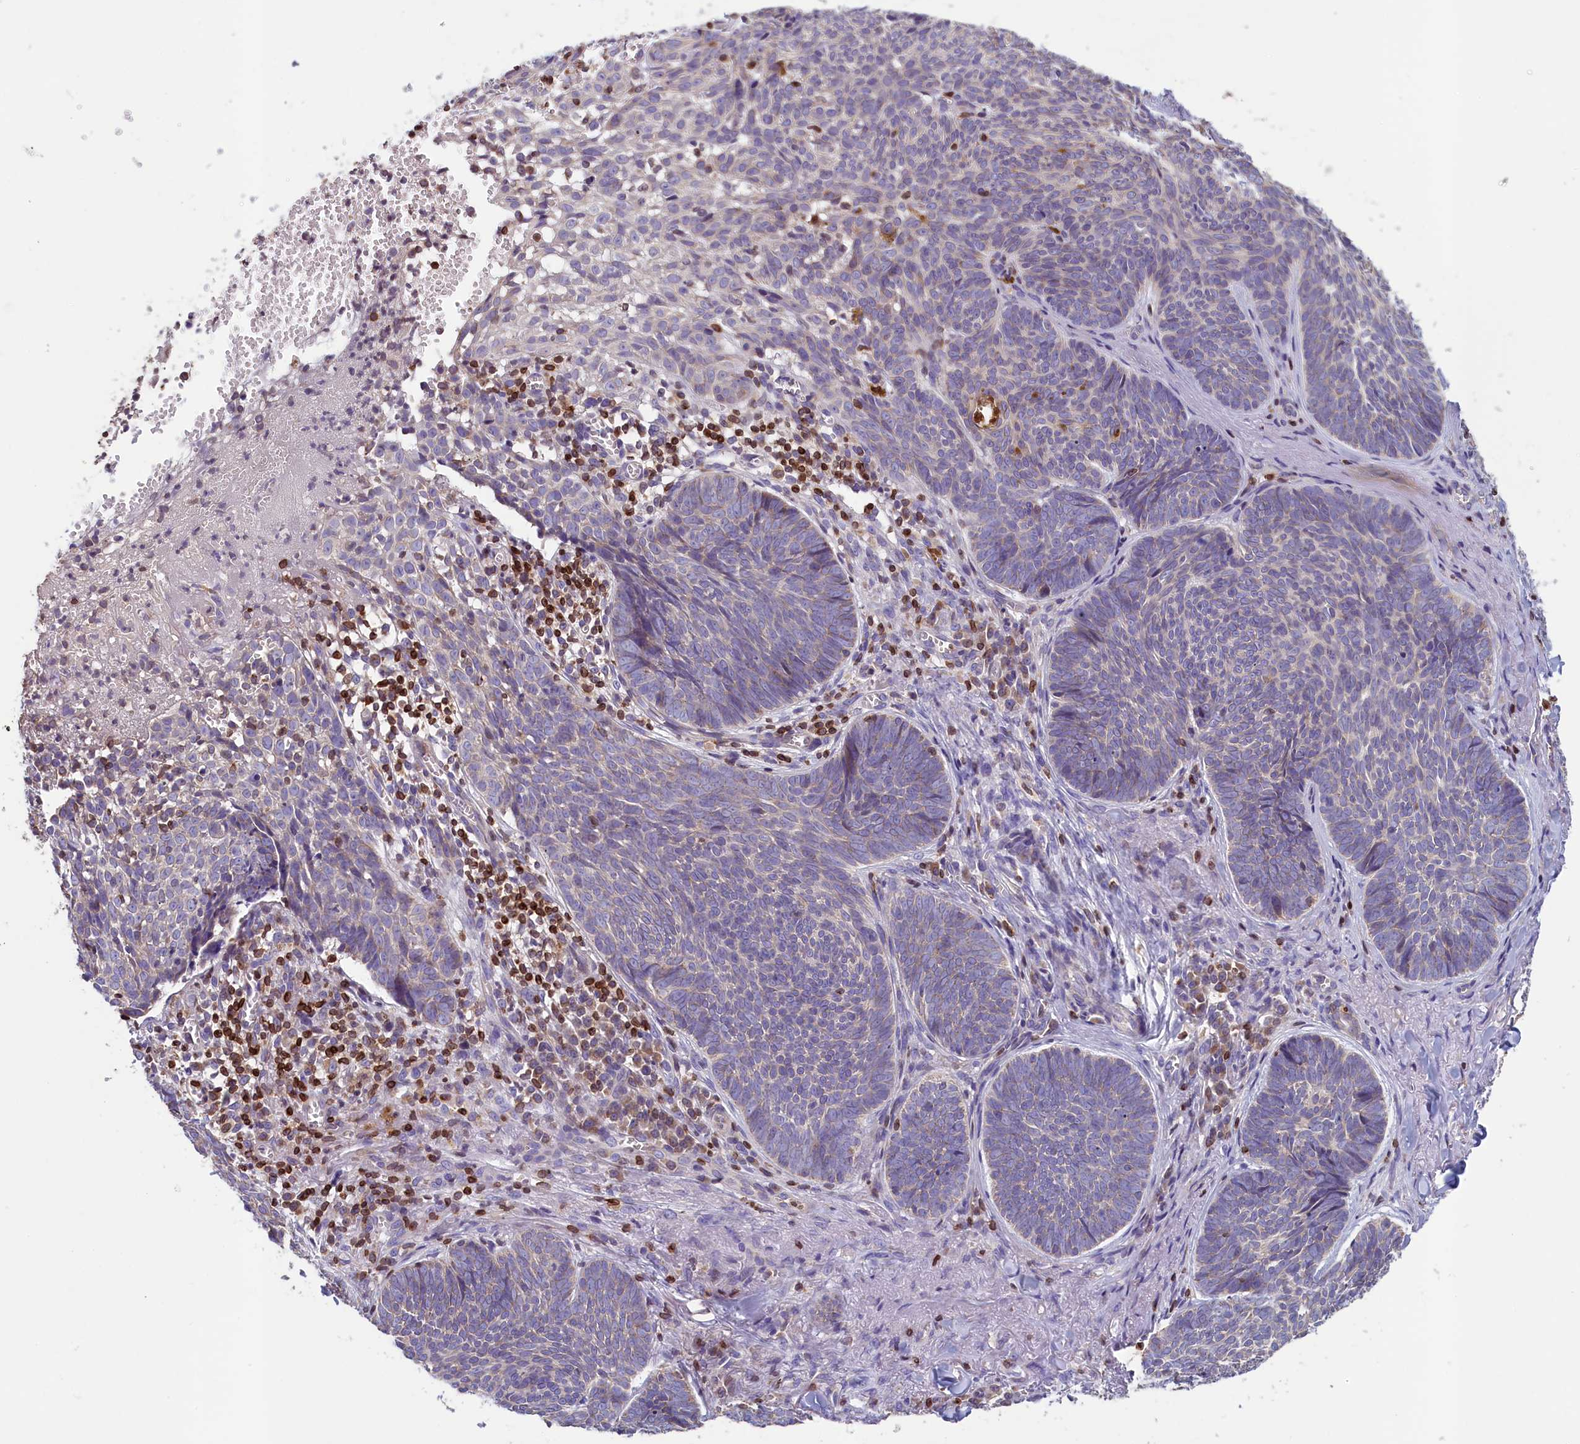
{"staining": {"intensity": "negative", "quantity": "none", "location": "none"}, "tissue": "skin cancer", "cell_type": "Tumor cells", "image_type": "cancer", "snomed": [{"axis": "morphology", "description": "Basal cell carcinoma"}, {"axis": "topography", "description": "Skin"}], "caption": "High magnification brightfield microscopy of skin cancer stained with DAB (3,3'-diaminobenzidine) (brown) and counterstained with hematoxylin (blue): tumor cells show no significant staining.", "gene": "TRAF3IP3", "patient": {"sex": "female", "age": 74}}